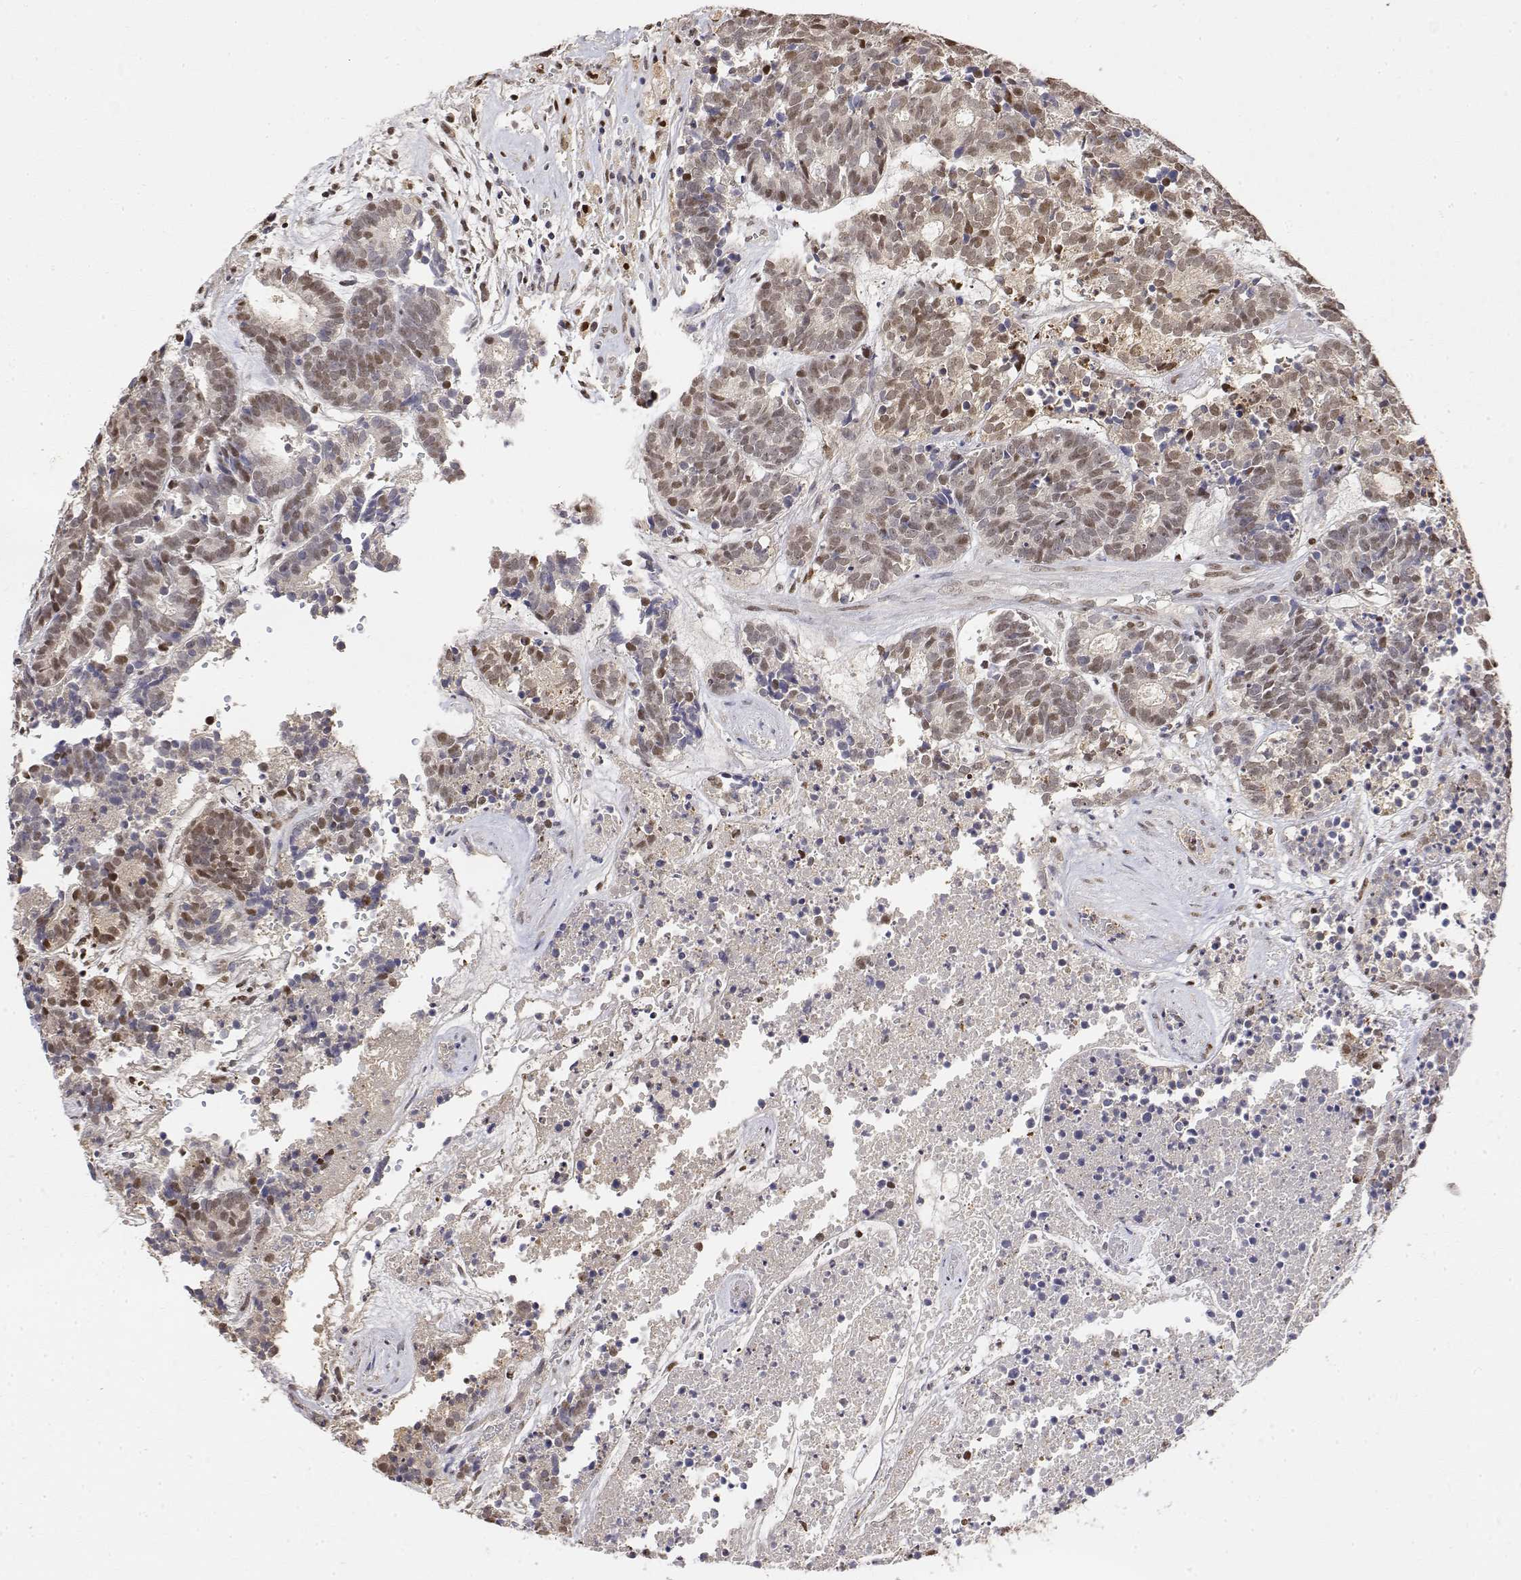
{"staining": {"intensity": "weak", "quantity": "25%-75%", "location": "nuclear"}, "tissue": "head and neck cancer", "cell_type": "Tumor cells", "image_type": "cancer", "snomed": [{"axis": "morphology", "description": "Adenocarcinoma, NOS"}, {"axis": "topography", "description": "Head-Neck"}], "caption": "IHC photomicrograph of neoplastic tissue: human head and neck adenocarcinoma stained using immunohistochemistry (IHC) demonstrates low levels of weak protein expression localized specifically in the nuclear of tumor cells, appearing as a nuclear brown color.", "gene": "TPI1", "patient": {"sex": "female", "age": 81}}